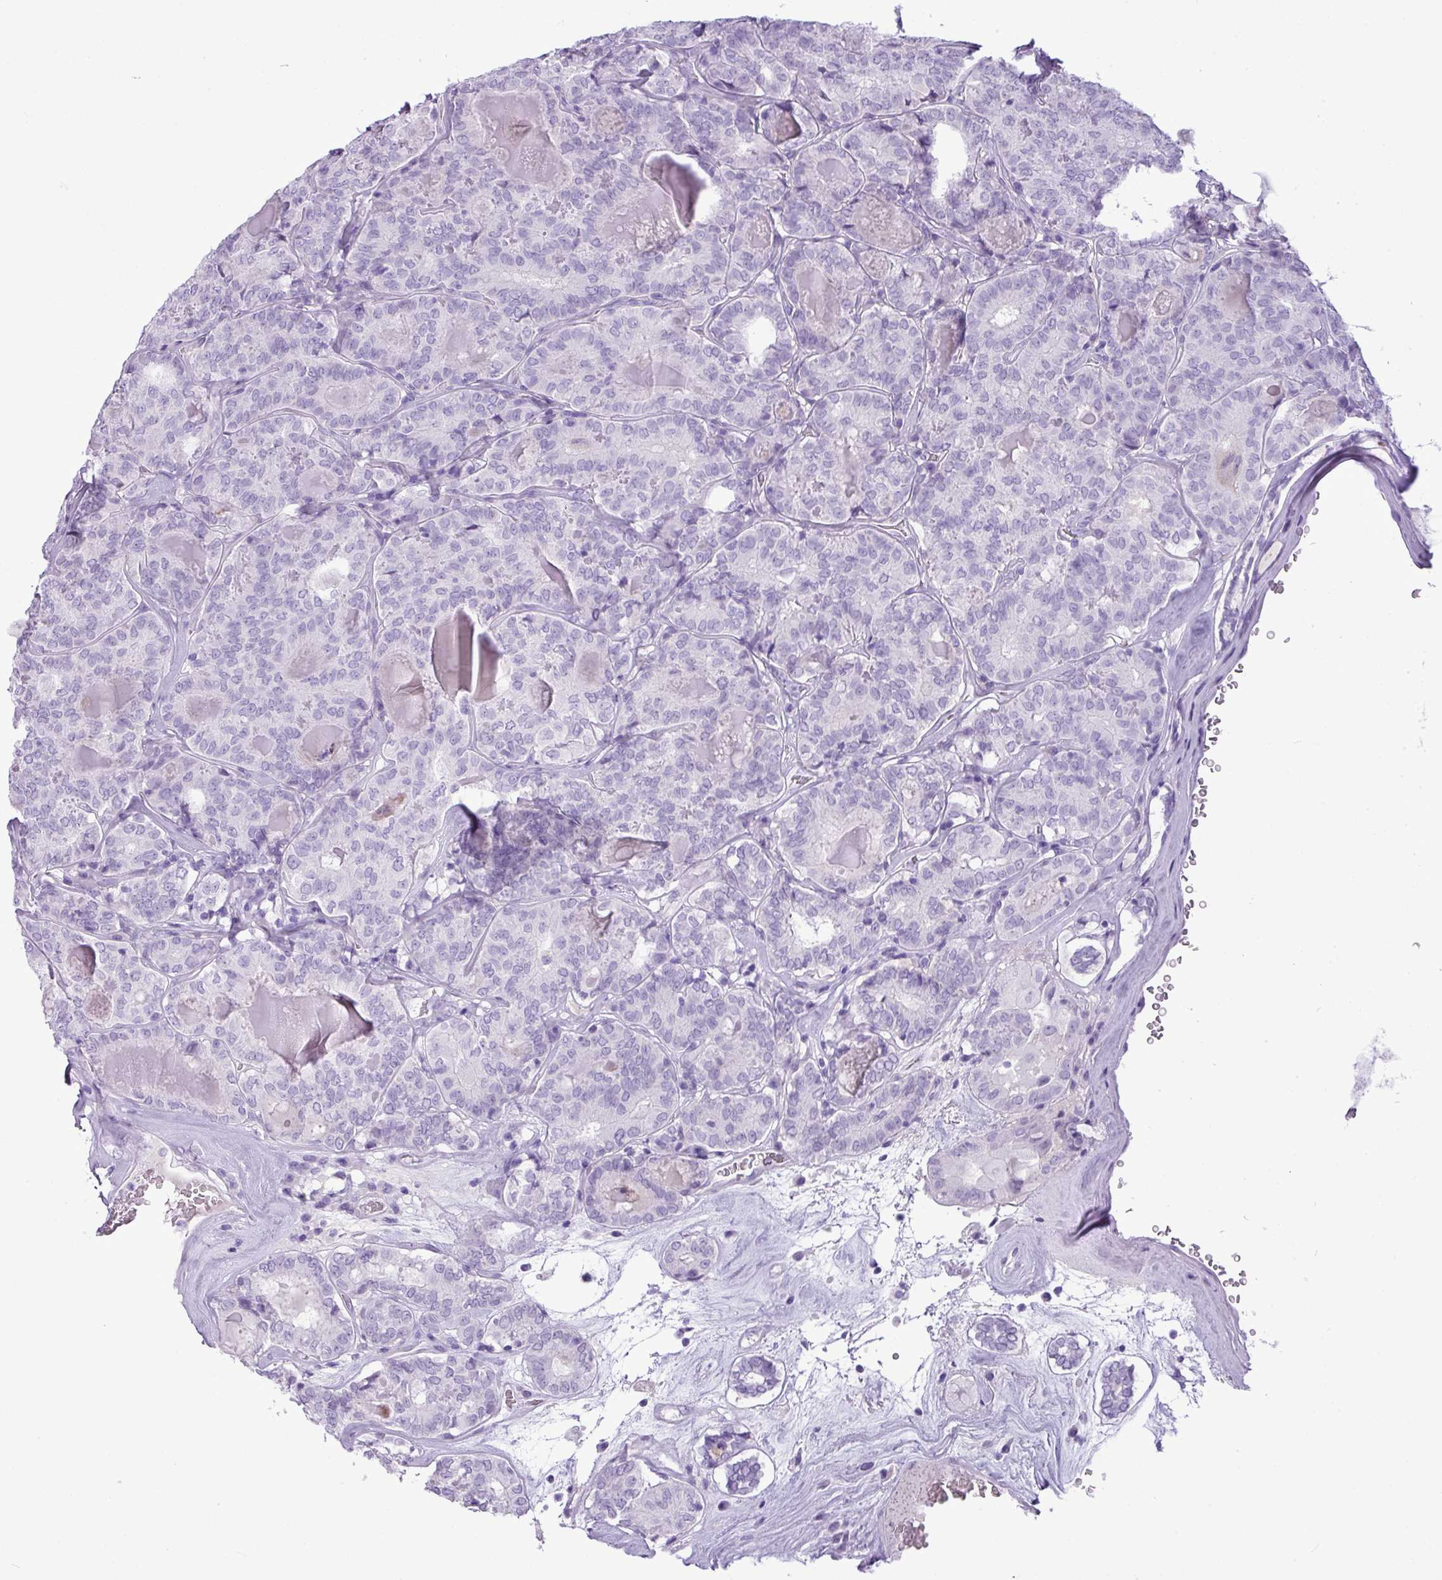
{"staining": {"intensity": "negative", "quantity": "none", "location": "none"}, "tissue": "thyroid cancer", "cell_type": "Tumor cells", "image_type": "cancer", "snomed": [{"axis": "morphology", "description": "Papillary adenocarcinoma, NOS"}, {"axis": "topography", "description": "Thyroid gland"}], "caption": "A high-resolution micrograph shows IHC staining of thyroid cancer (papillary adenocarcinoma), which demonstrates no significant staining in tumor cells.", "gene": "RBMXL2", "patient": {"sex": "female", "age": 72}}